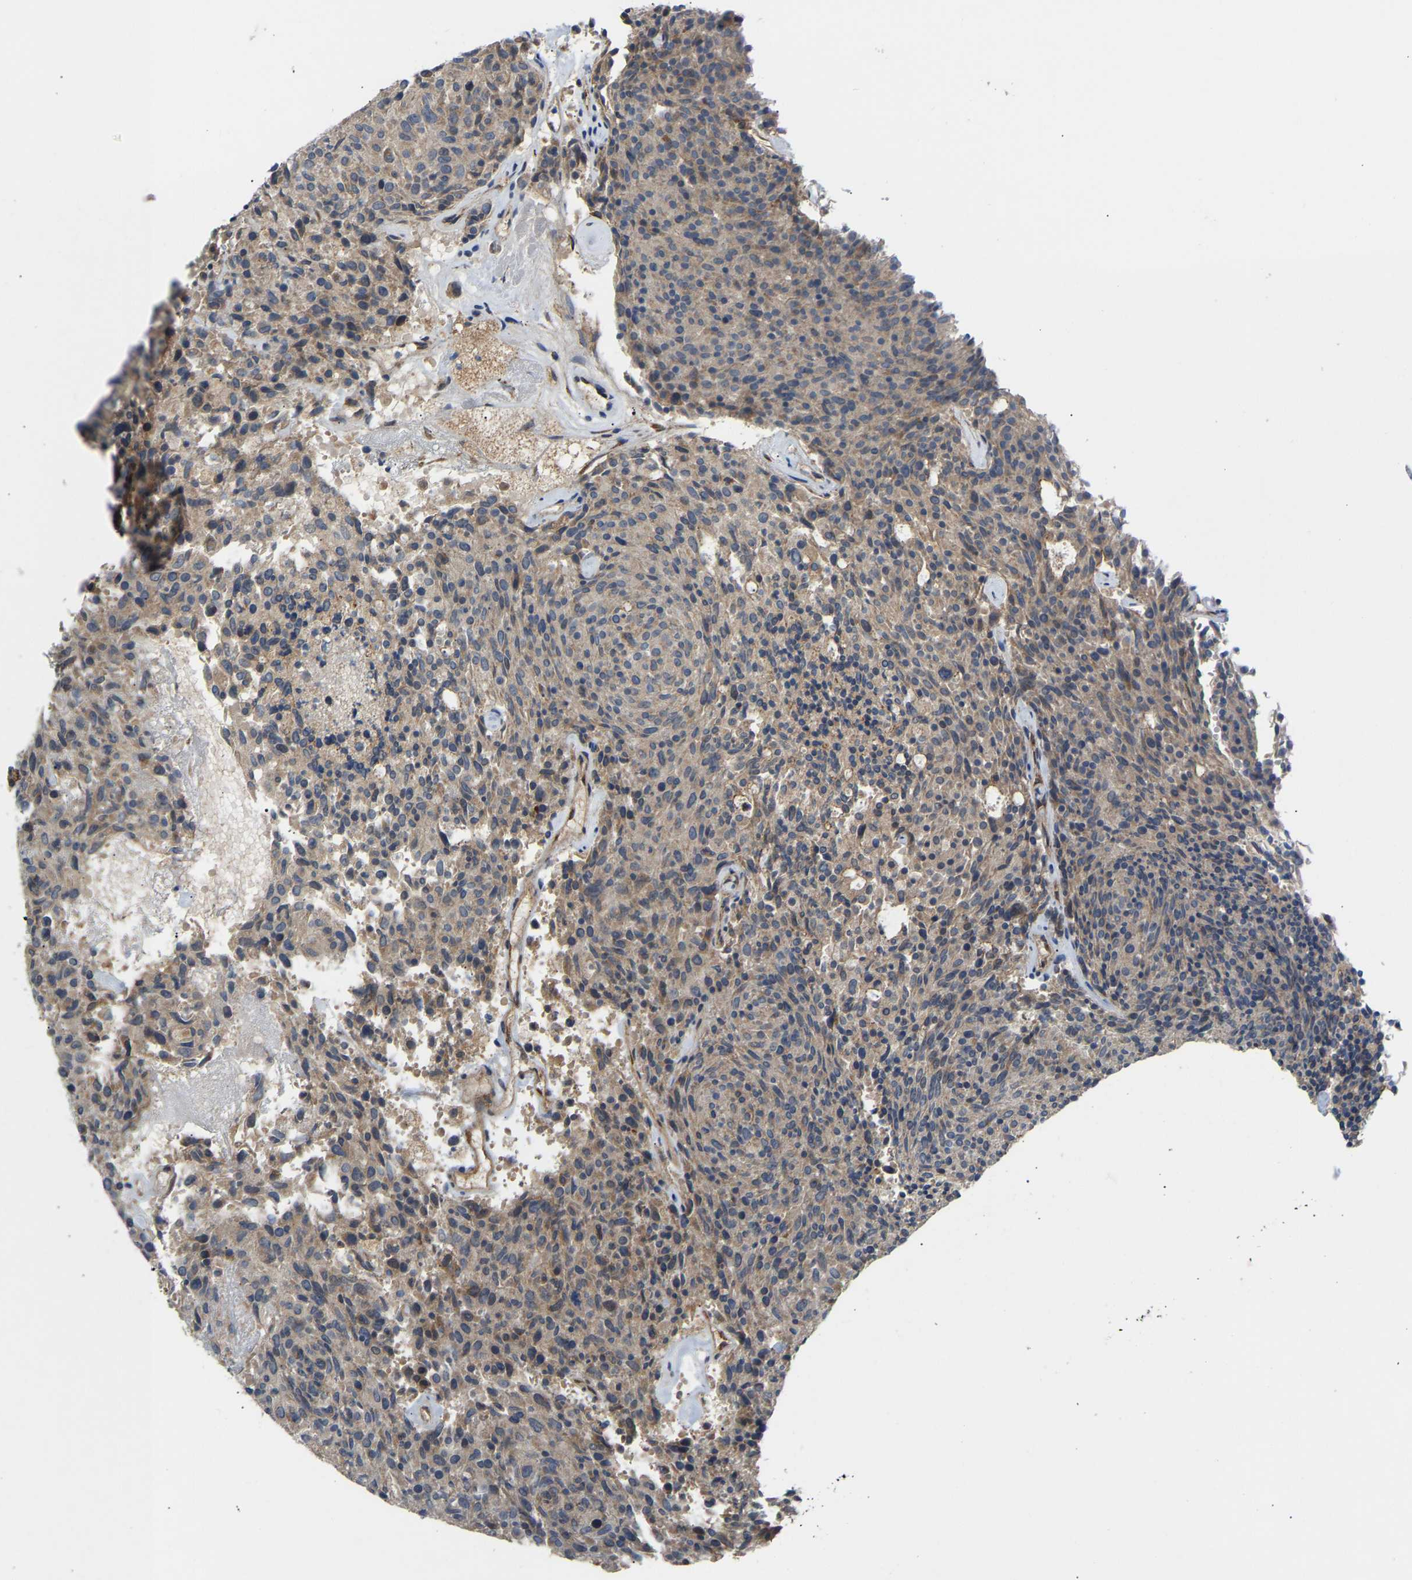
{"staining": {"intensity": "weak", "quantity": "<25%", "location": "cytoplasmic/membranous"}, "tissue": "carcinoid", "cell_type": "Tumor cells", "image_type": "cancer", "snomed": [{"axis": "morphology", "description": "Carcinoid, malignant, NOS"}, {"axis": "topography", "description": "Pancreas"}], "caption": "High magnification brightfield microscopy of carcinoid stained with DAB (3,3'-diaminobenzidine) (brown) and counterstained with hematoxylin (blue): tumor cells show no significant expression. (DAB (3,3'-diaminobenzidine) IHC with hematoxylin counter stain).", "gene": "PTCD1", "patient": {"sex": "female", "age": 54}}